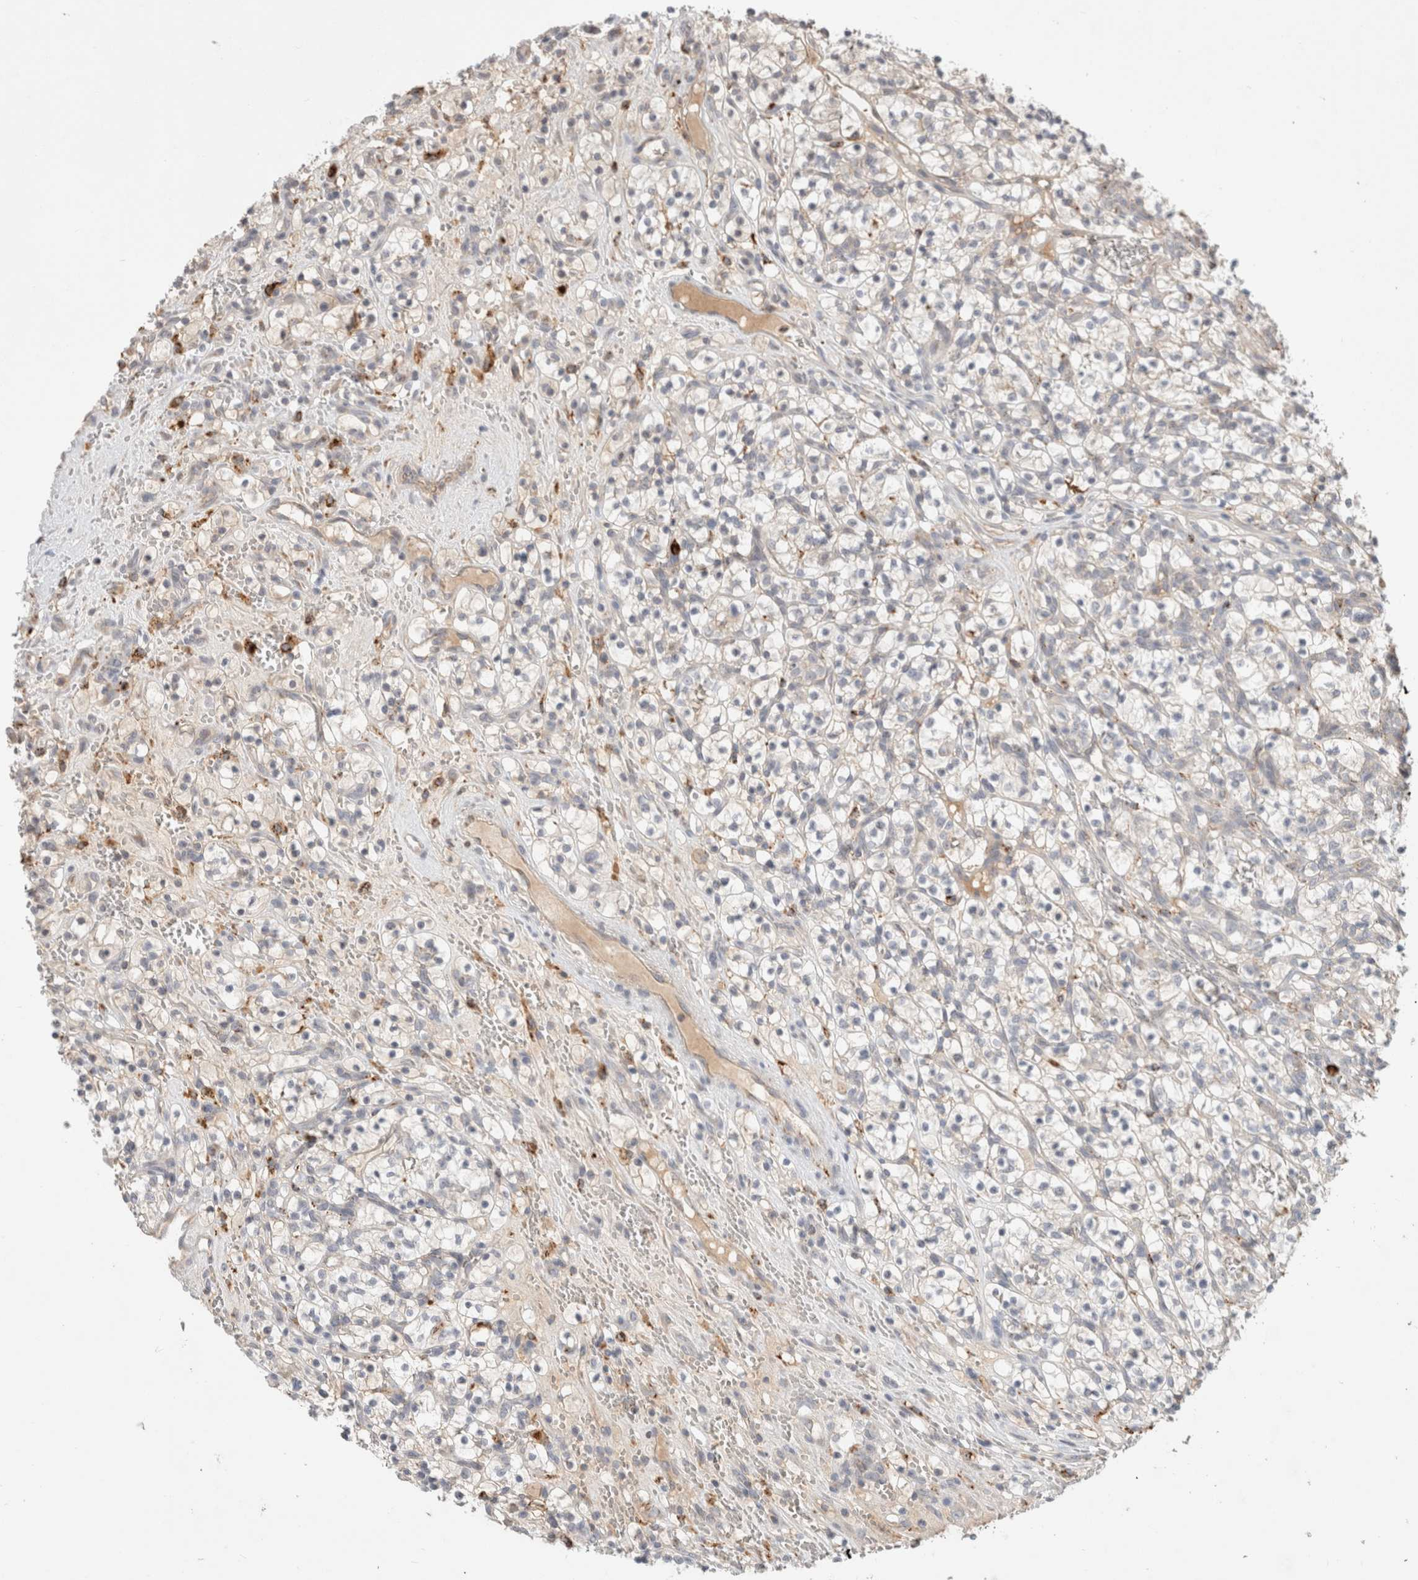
{"staining": {"intensity": "negative", "quantity": "none", "location": "none"}, "tissue": "renal cancer", "cell_type": "Tumor cells", "image_type": "cancer", "snomed": [{"axis": "morphology", "description": "Adenocarcinoma, NOS"}, {"axis": "topography", "description": "Kidney"}], "caption": "Immunohistochemistry (IHC) of renal cancer (adenocarcinoma) exhibits no positivity in tumor cells. (Stains: DAB (3,3'-diaminobenzidine) immunohistochemistry (IHC) with hematoxylin counter stain, Microscopy: brightfield microscopy at high magnification).", "gene": "HROB", "patient": {"sex": "female", "age": 57}}